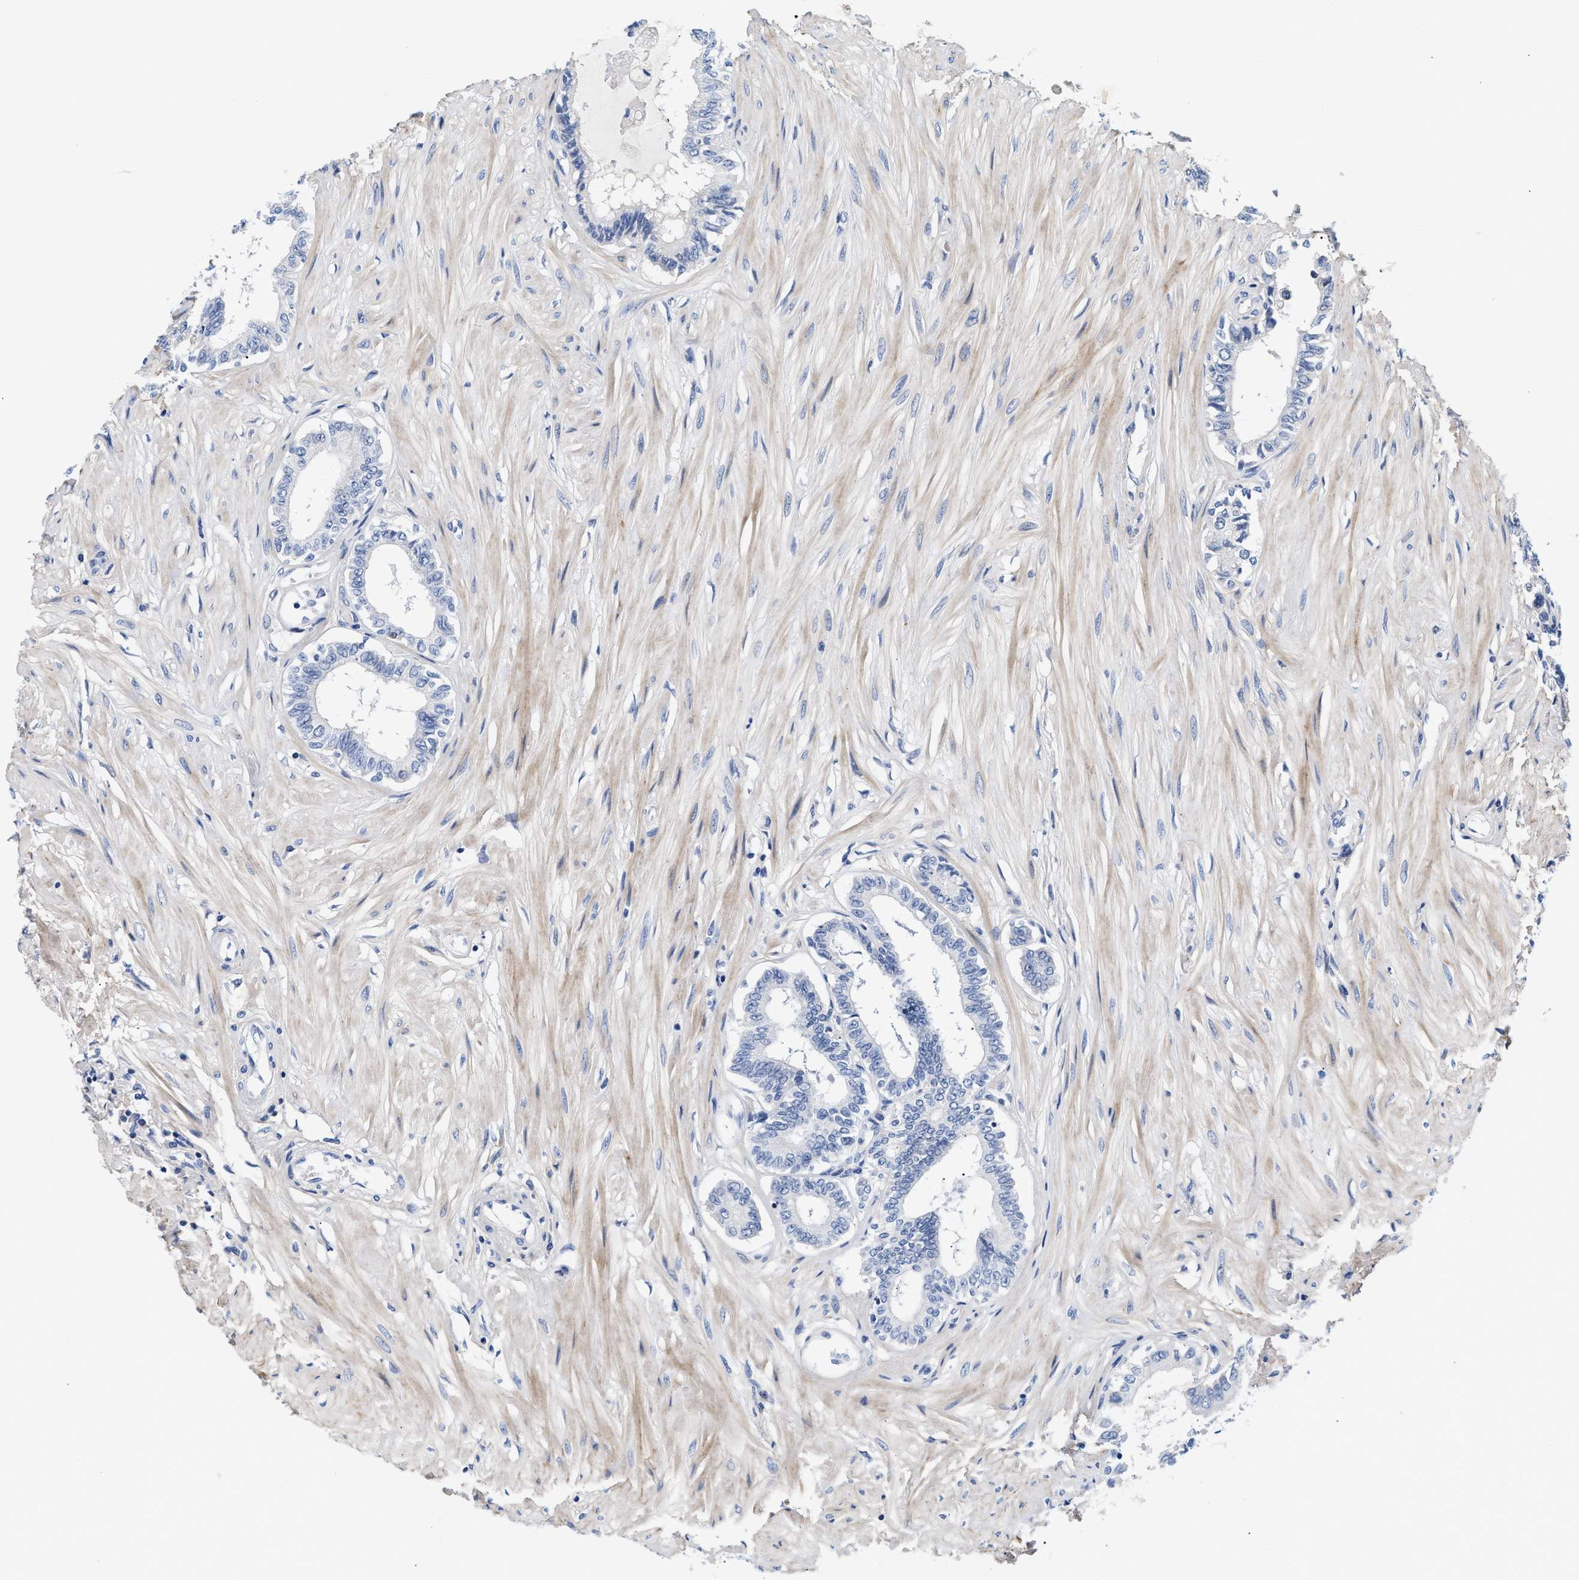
{"staining": {"intensity": "negative", "quantity": "none", "location": "none"}, "tissue": "seminal vesicle", "cell_type": "Glandular cells", "image_type": "normal", "snomed": [{"axis": "morphology", "description": "Normal tissue, NOS"}, {"axis": "morphology", "description": "Adenocarcinoma, High grade"}, {"axis": "topography", "description": "Prostate"}, {"axis": "topography", "description": "Seminal veicle"}], "caption": "Photomicrograph shows no significant protein positivity in glandular cells of benign seminal vesicle. The staining was performed using DAB to visualize the protein expression in brown, while the nuclei were stained in blue with hematoxylin (Magnification: 20x).", "gene": "ACTL7B", "patient": {"sex": "male", "age": 55}}